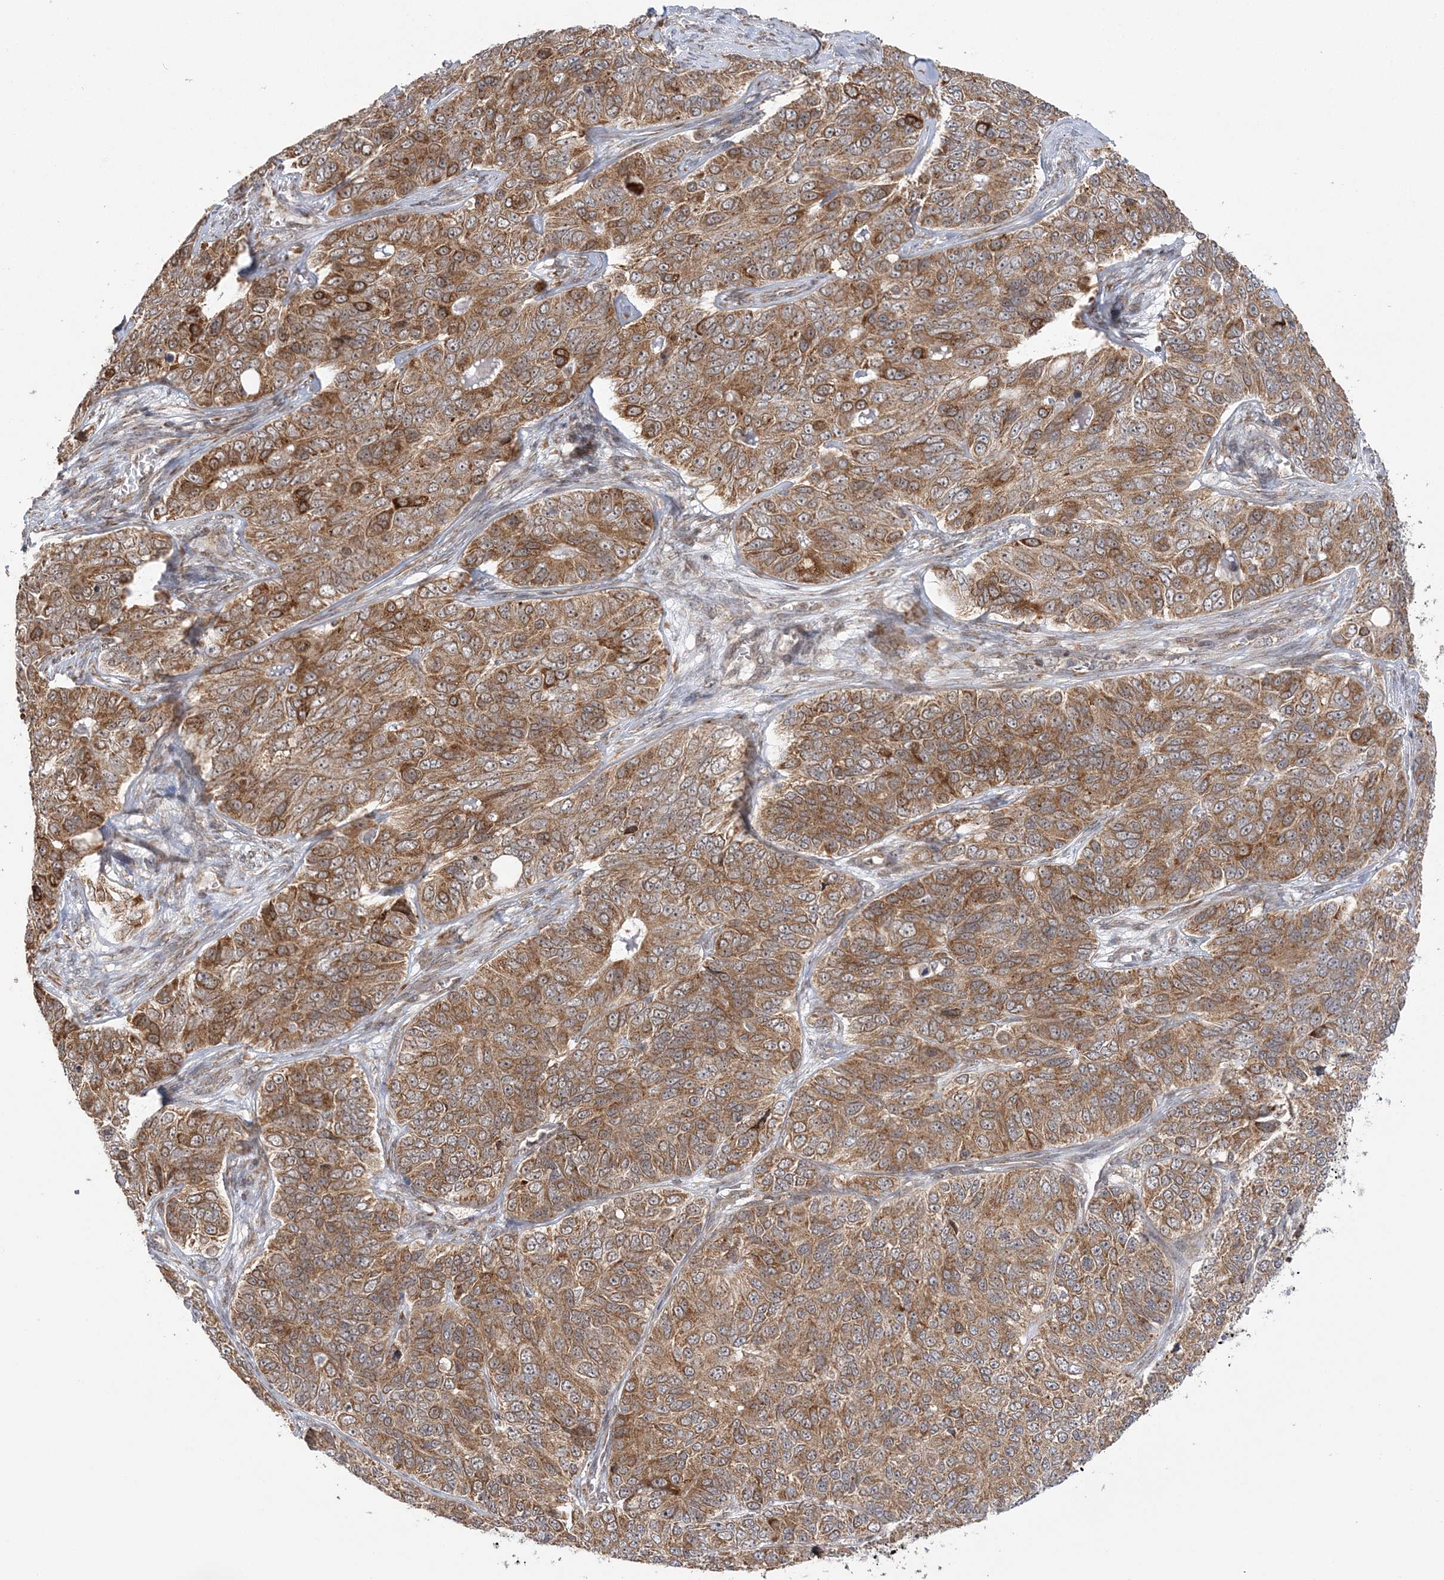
{"staining": {"intensity": "moderate", "quantity": ">75%", "location": "cytoplasmic/membranous"}, "tissue": "ovarian cancer", "cell_type": "Tumor cells", "image_type": "cancer", "snomed": [{"axis": "morphology", "description": "Carcinoma, endometroid"}, {"axis": "topography", "description": "Ovary"}], "caption": "Endometroid carcinoma (ovarian) stained with a protein marker exhibits moderate staining in tumor cells.", "gene": "MRPL47", "patient": {"sex": "female", "age": 51}}